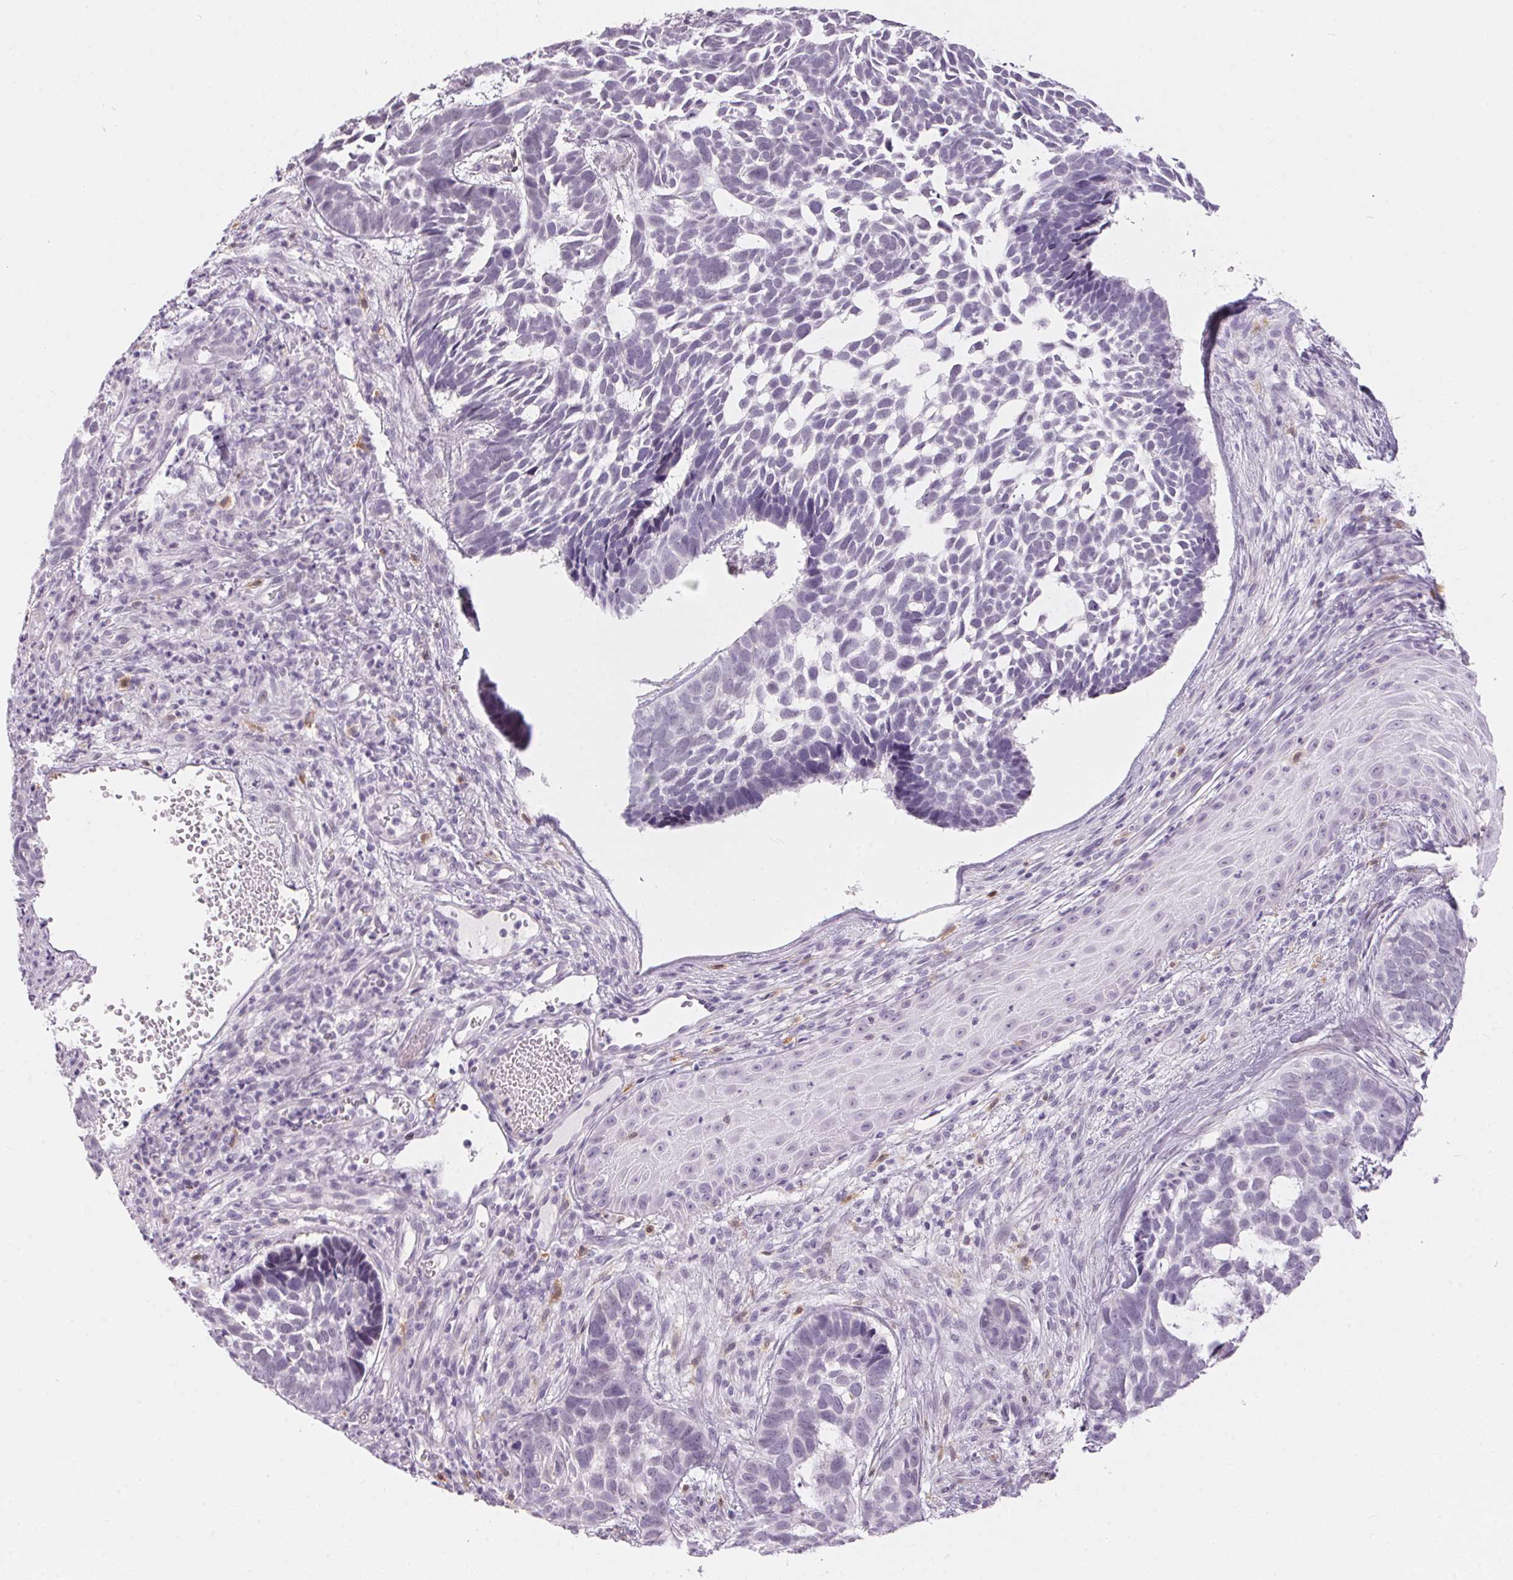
{"staining": {"intensity": "negative", "quantity": "none", "location": "none"}, "tissue": "skin cancer", "cell_type": "Tumor cells", "image_type": "cancer", "snomed": [{"axis": "morphology", "description": "Basal cell carcinoma"}, {"axis": "topography", "description": "Skin"}], "caption": "This is a micrograph of IHC staining of basal cell carcinoma (skin), which shows no staining in tumor cells.", "gene": "CADPS", "patient": {"sex": "male", "age": 78}}